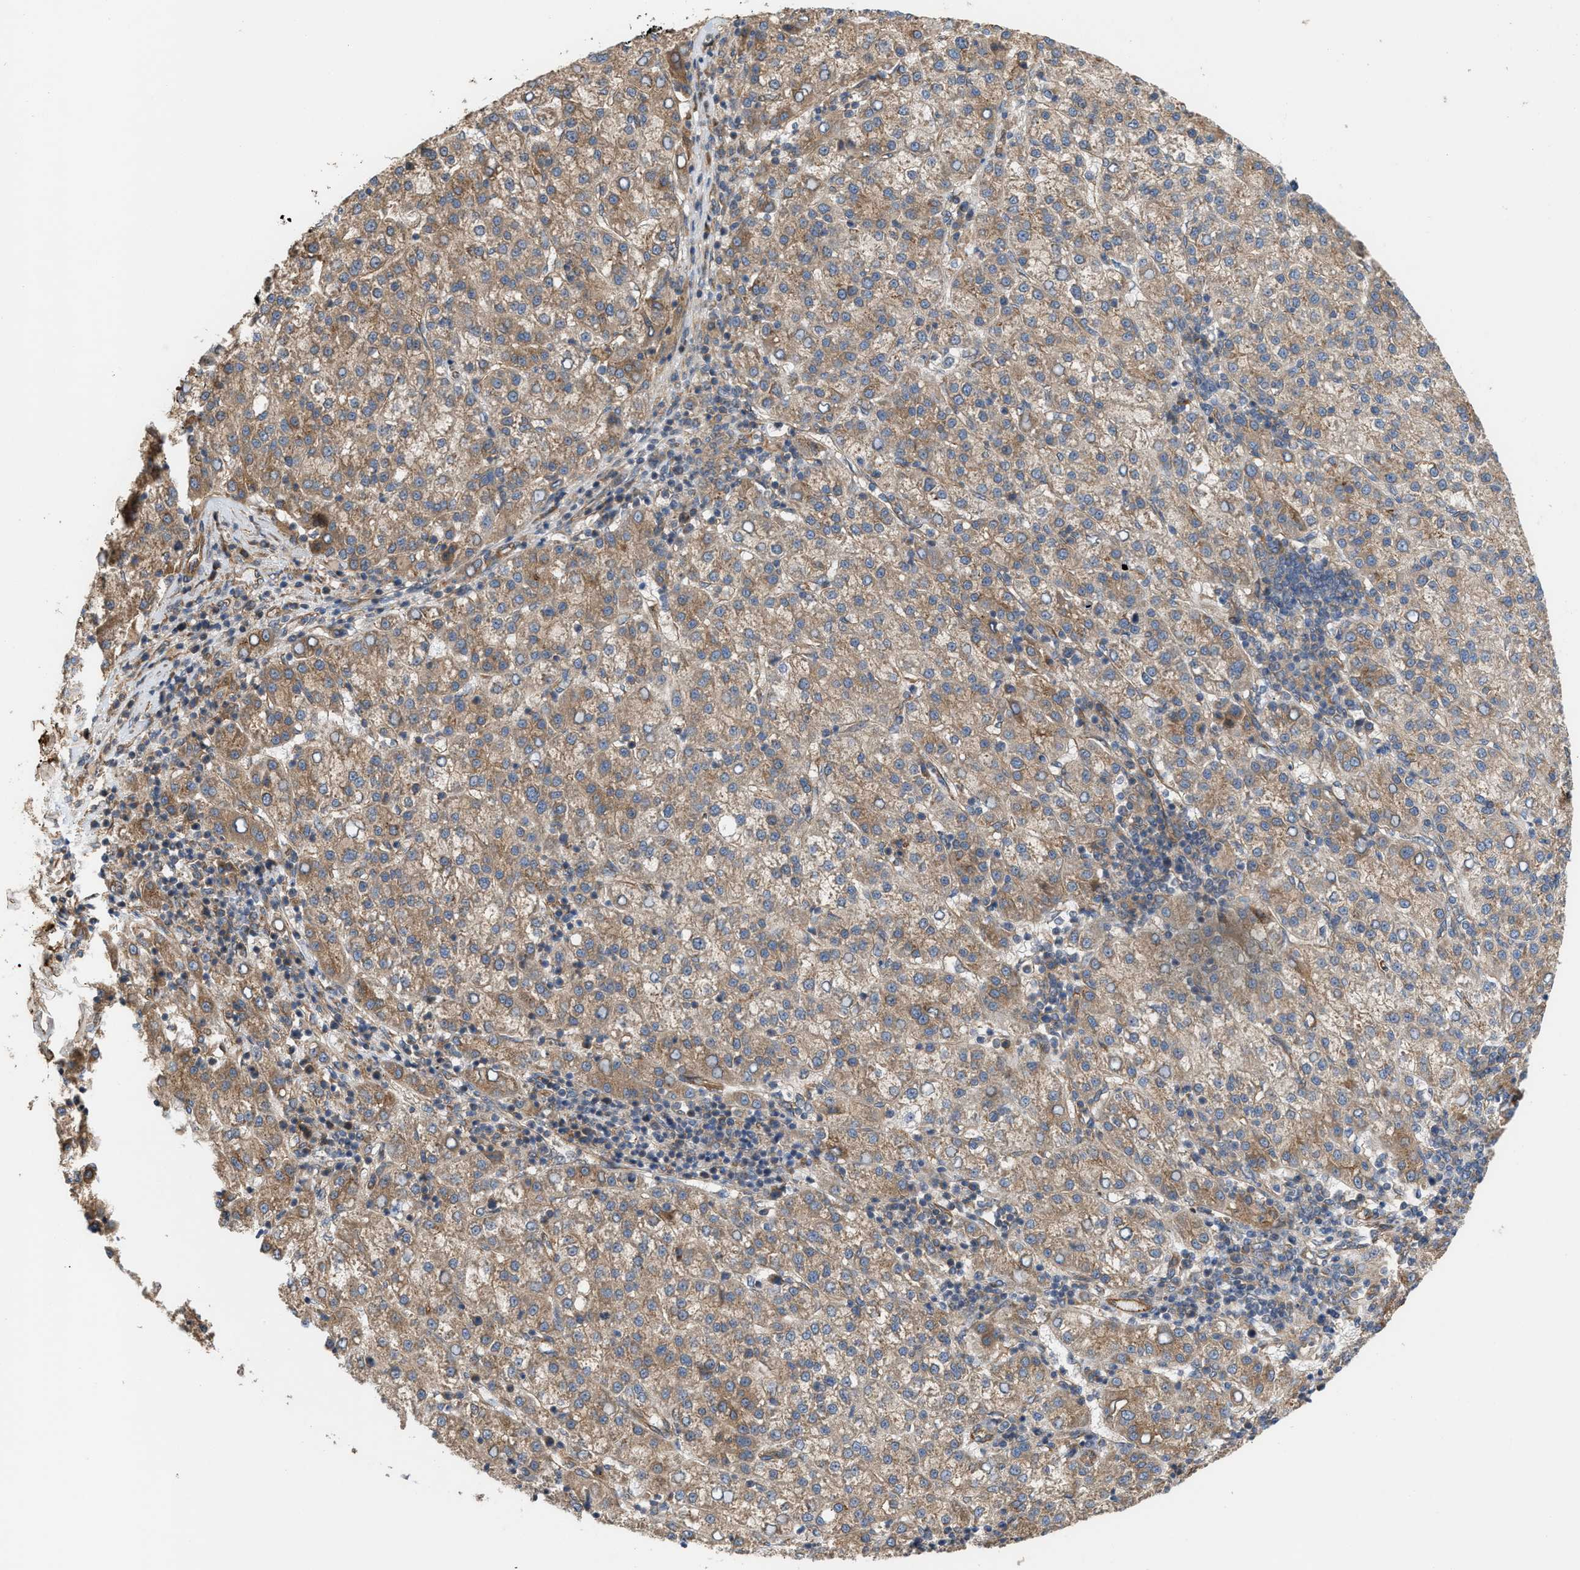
{"staining": {"intensity": "weak", "quantity": "25%-75%", "location": "cytoplasmic/membranous"}, "tissue": "liver cancer", "cell_type": "Tumor cells", "image_type": "cancer", "snomed": [{"axis": "morphology", "description": "Carcinoma, Hepatocellular, NOS"}, {"axis": "topography", "description": "Liver"}], "caption": "Immunohistochemistry (IHC) of hepatocellular carcinoma (liver) displays low levels of weak cytoplasmic/membranous expression in approximately 25%-75% of tumor cells.", "gene": "EPS15L1", "patient": {"sex": "female", "age": 58}}